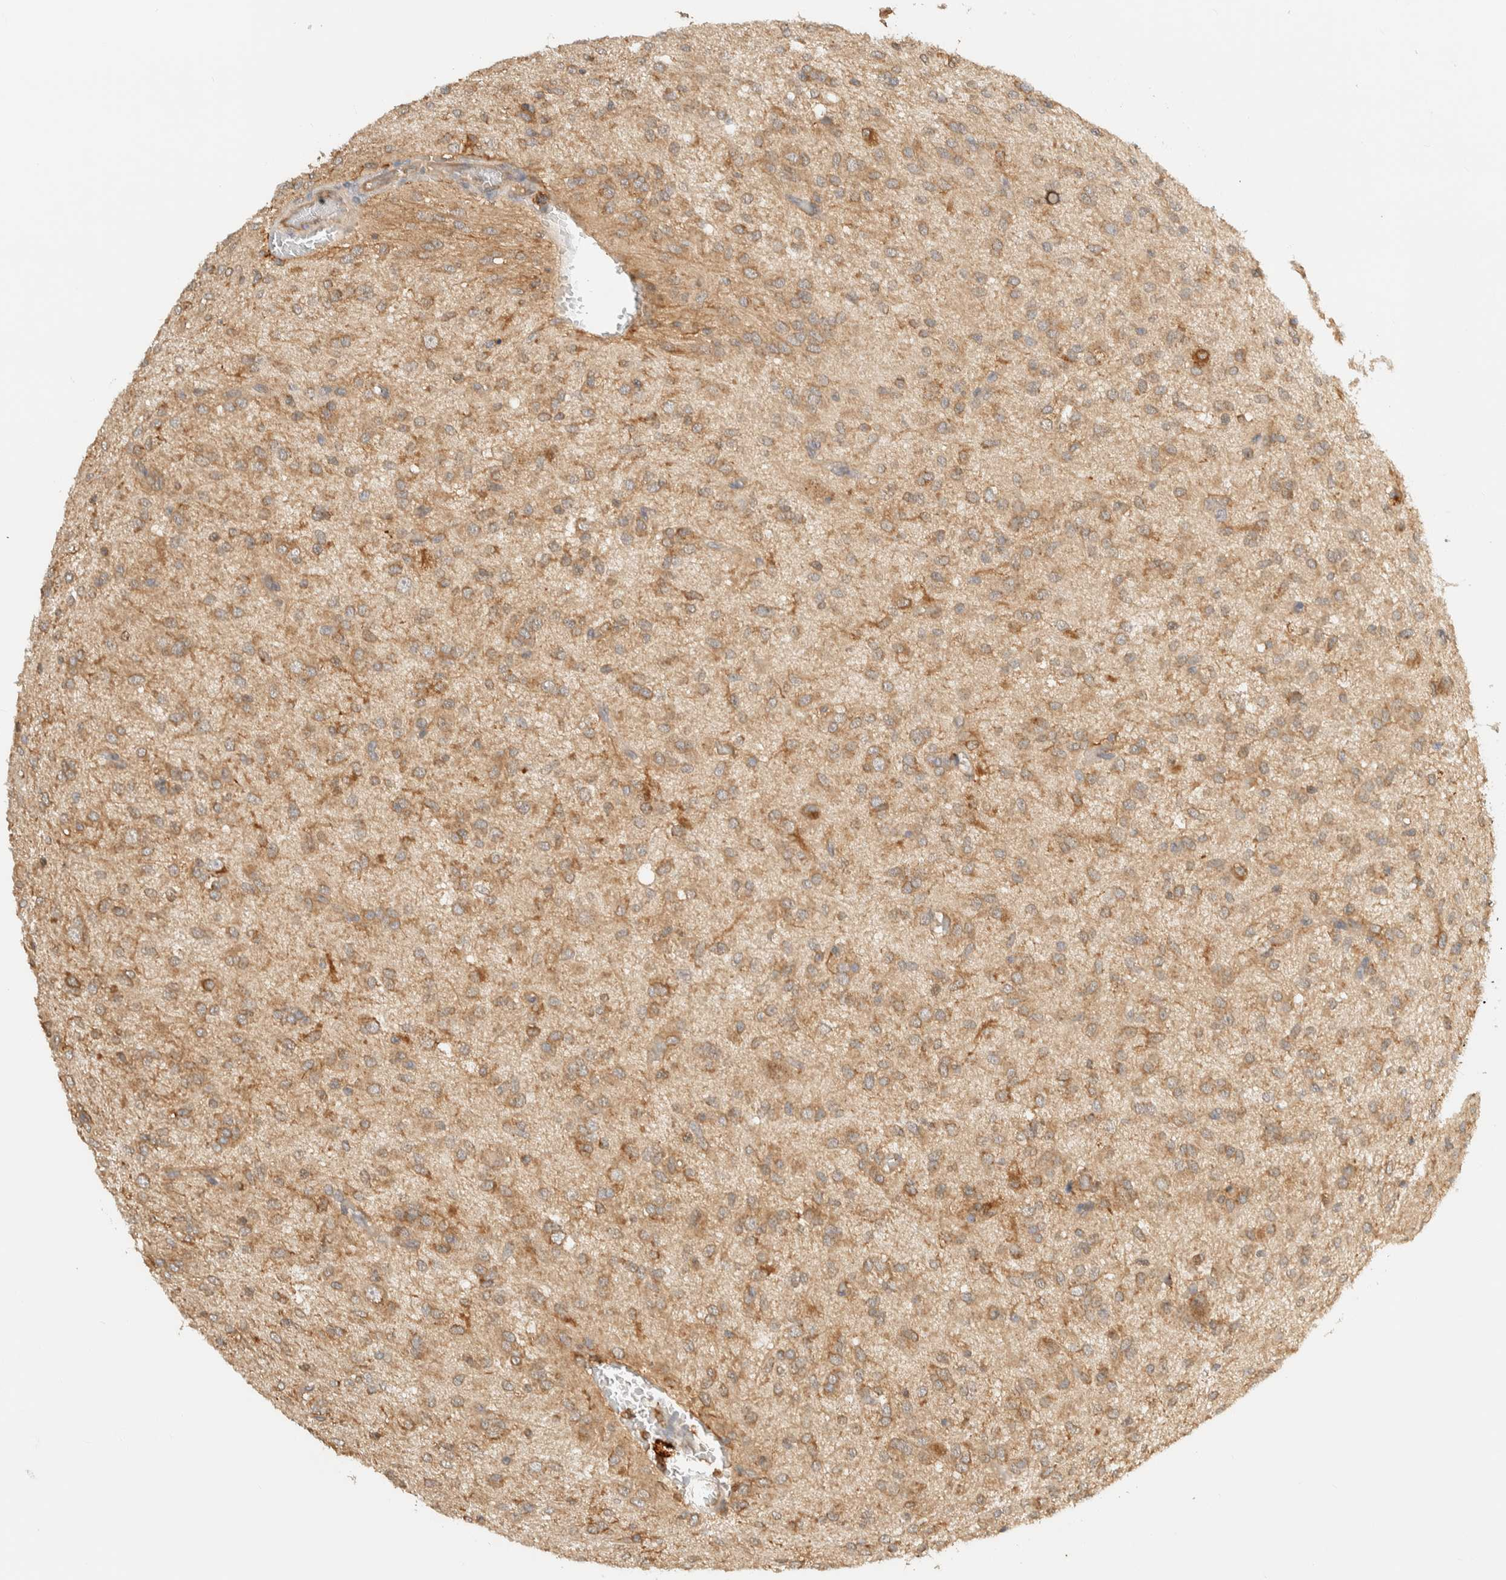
{"staining": {"intensity": "weak", "quantity": ">75%", "location": "cytoplasmic/membranous"}, "tissue": "glioma", "cell_type": "Tumor cells", "image_type": "cancer", "snomed": [{"axis": "morphology", "description": "Glioma, malignant, High grade"}, {"axis": "topography", "description": "Brain"}], "caption": "A low amount of weak cytoplasmic/membranous staining is identified in approximately >75% of tumor cells in malignant glioma (high-grade) tissue. Immunohistochemistry stains the protein of interest in brown and the nuclei are stained blue.", "gene": "TMEM192", "patient": {"sex": "female", "age": 59}}